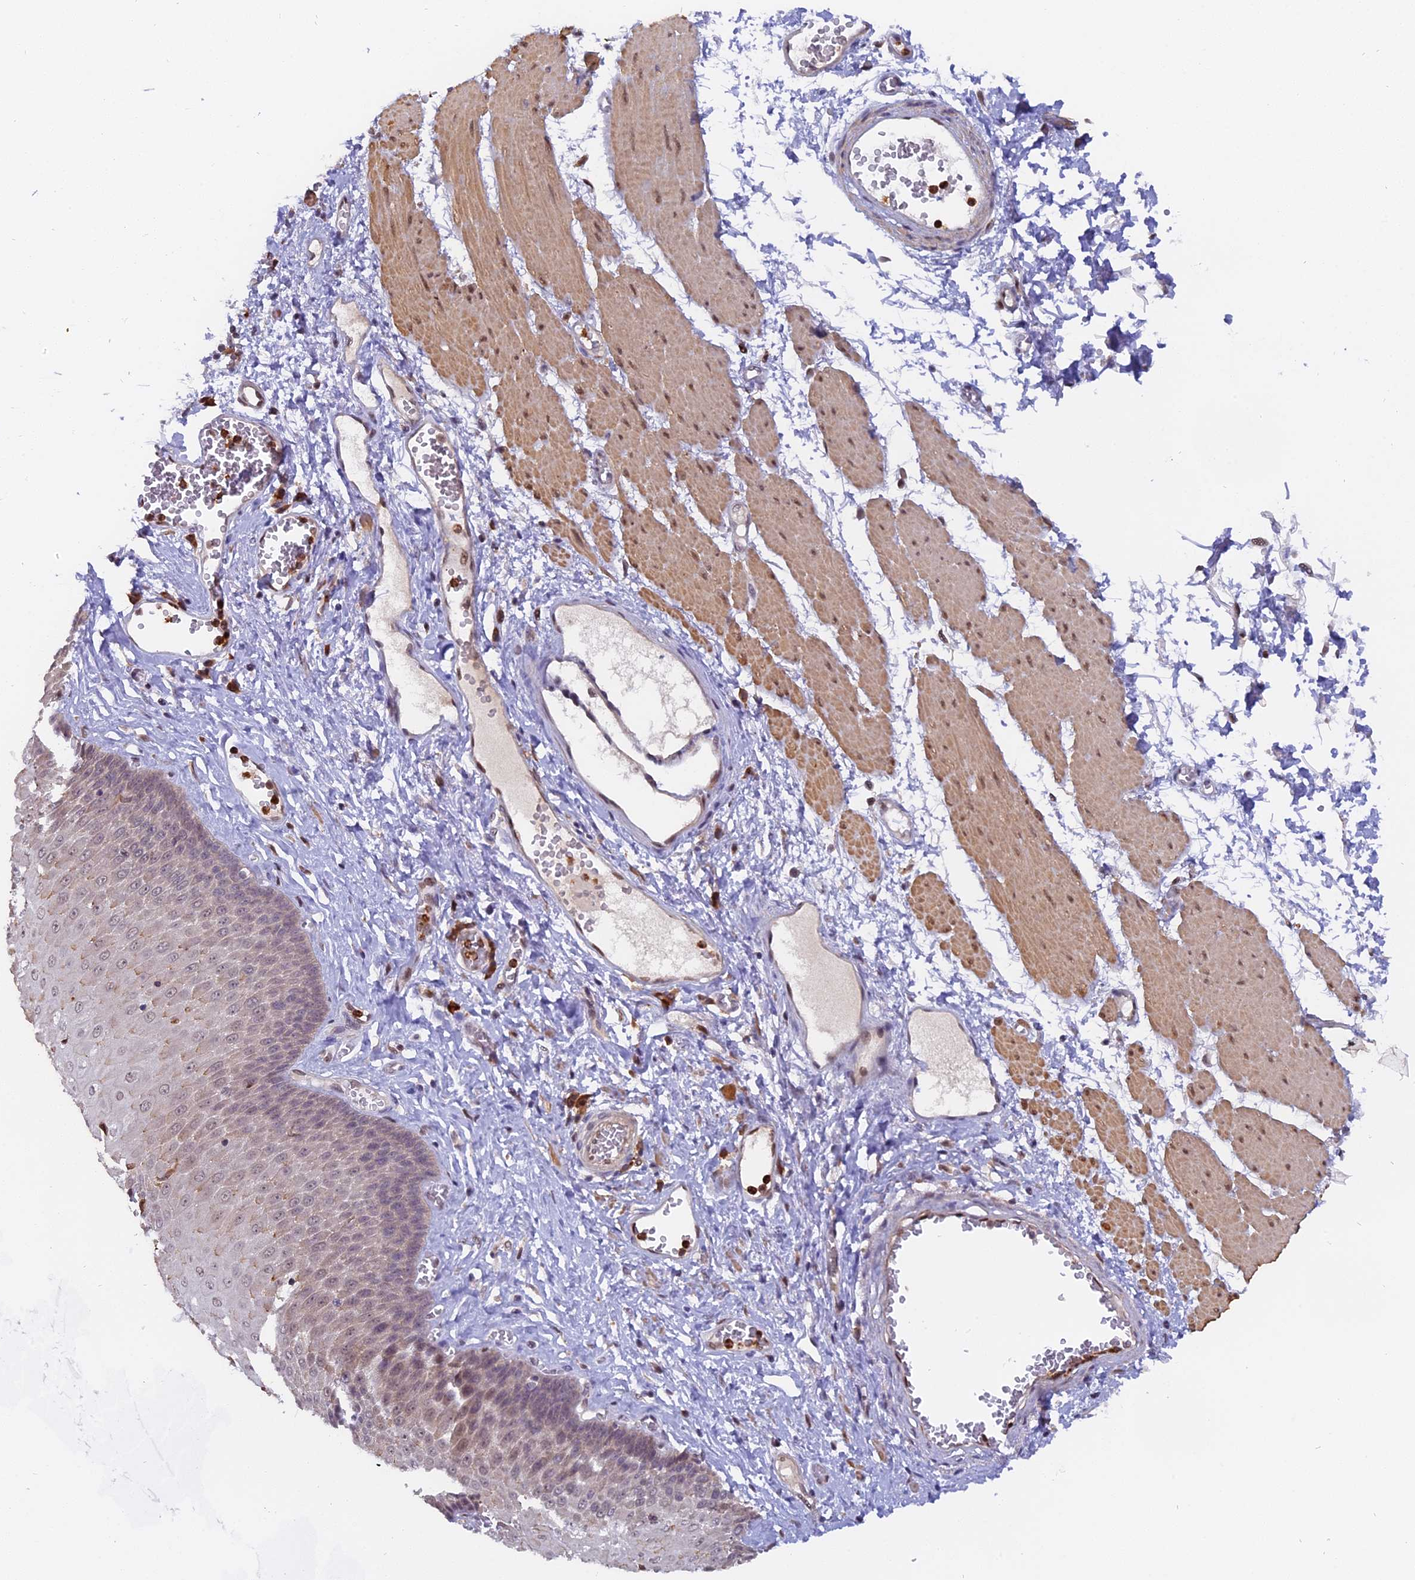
{"staining": {"intensity": "weak", "quantity": "25%-75%", "location": "nuclear"}, "tissue": "esophagus", "cell_type": "Squamous epithelial cells", "image_type": "normal", "snomed": [{"axis": "morphology", "description": "Normal tissue, NOS"}, {"axis": "topography", "description": "Esophagus"}], "caption": "The image reveals a brown stain indicating the presence of a protein in the nuclear of squamous epithelial cells in esophagus.", "gene": "FAM118B", "patient": {"sex": "male", "age": 60}}